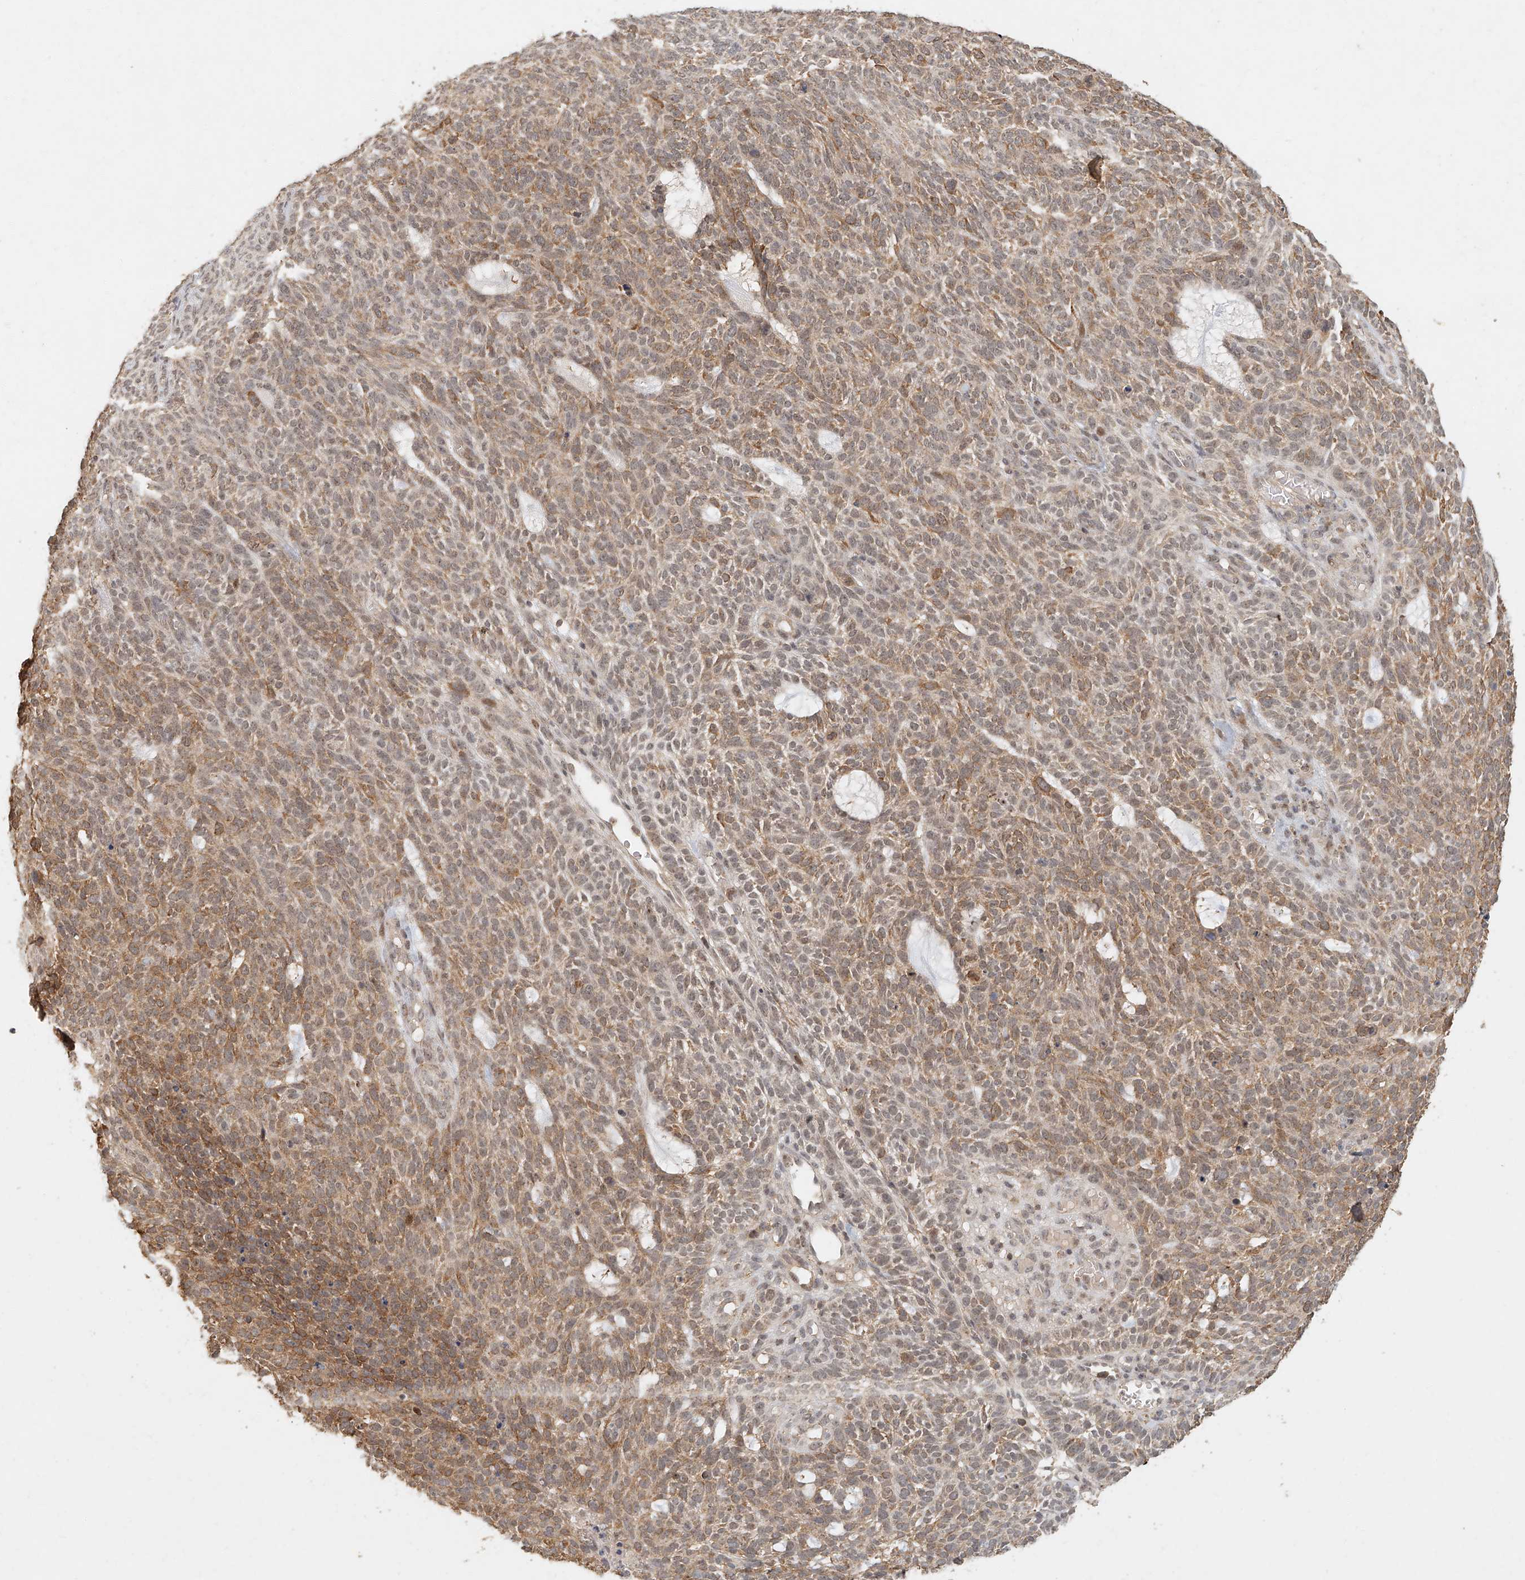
{"staining": {"intensity": "moderate", "quantity": ">75%", "location": "cytoplasmic/membranous"}, "tissue": "skin cancer", "cell_type": "Tumor cells", "image_type": "cancer", "snomed": [{"axis": "morphology", "description": "Squamous cell carcinoma, NOS"}, {"axis": "topography", "description": "Skin"}], "caption": "IHC (DAB (3,3'-diaminobenzidine)) staining of human skin cancer shows moderate cytoplasmic/membranous protein expression in about >75% of tumor cells.", "gene": "CXorf58", "patient": {"sex": "female", "age": 90}}